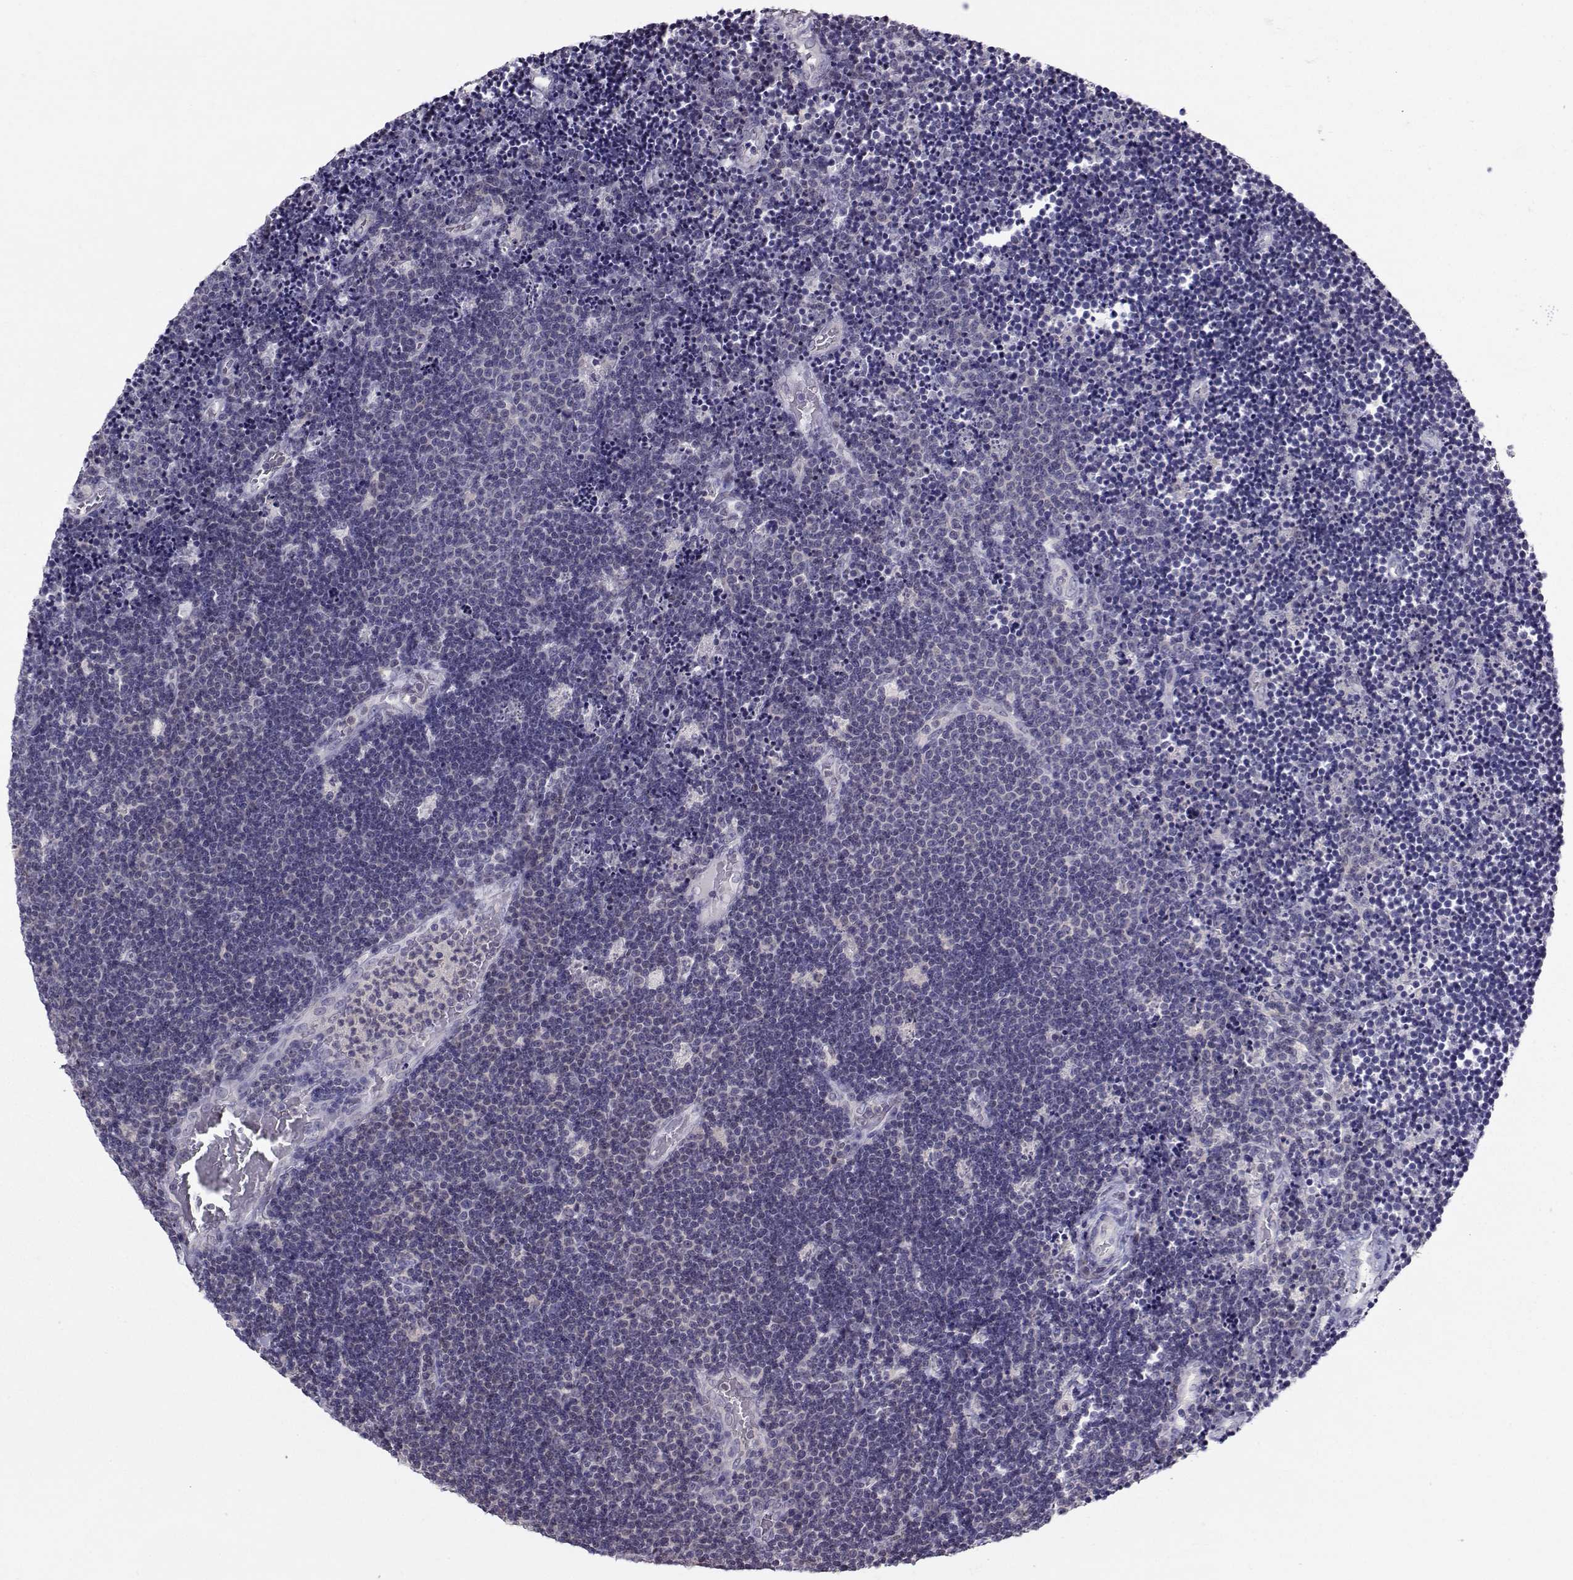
{"staining": {"intensity": "negative", "quantity": "none", "location": "none"}, "tissue": "lymphoma", "cell_type": "Tumor cells", "image_type": "cancer", "snomed": [{"axis": "morphology", "description": "Malignant lymphoma, non-Hodgkin's type, Low grade"}, {"axis": "topography", "description": "Brain"}], "caption": "DAB immunohistochemical staining of malignant lymphoma, non-Hodgkin's type (low-grade) exhibits no significant staining in tumor cells.", "gene": "PGK1", "patient": {"sex": "female", "age": 66}}